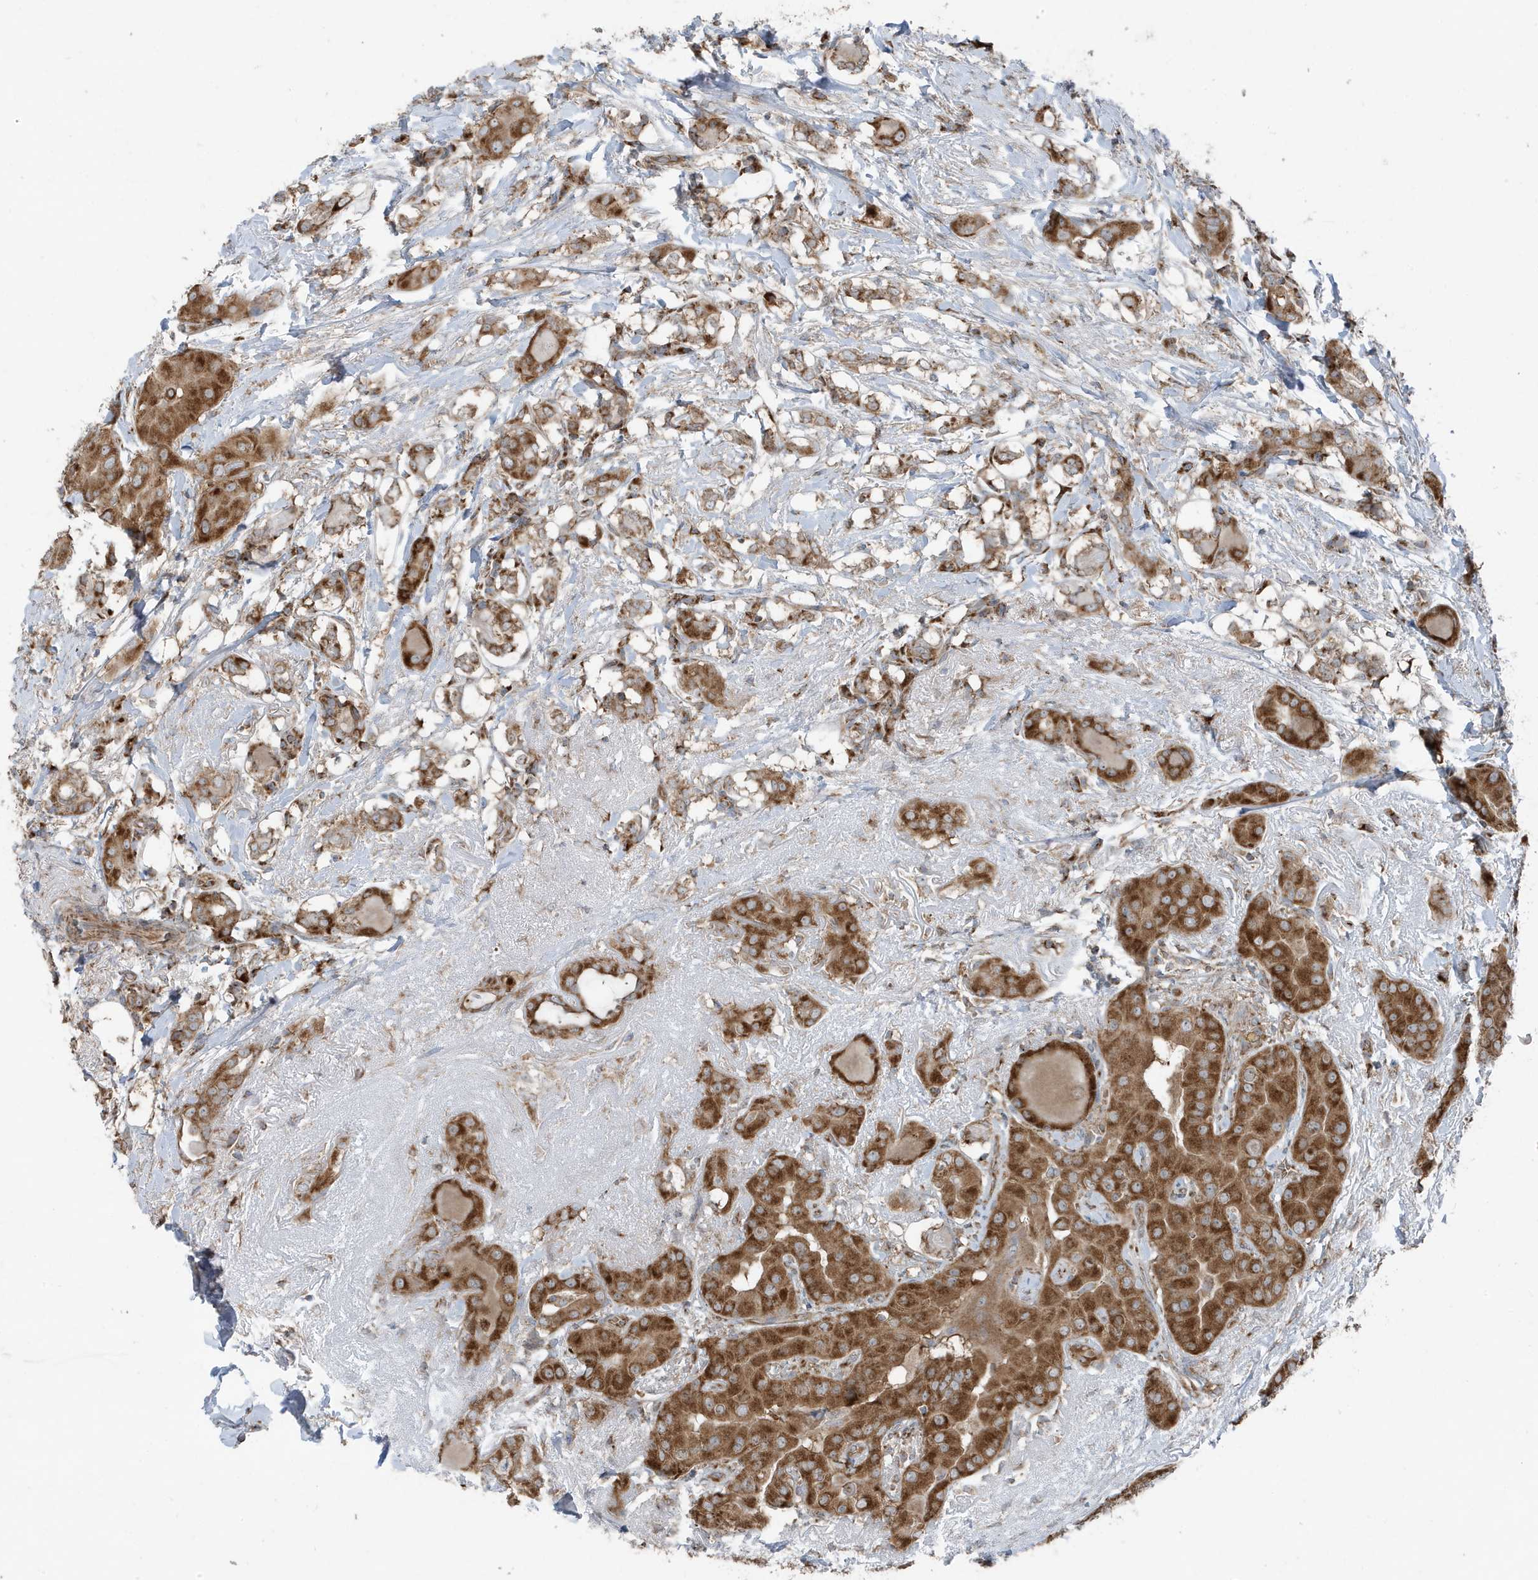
{"staining": {"intensity": "strong", "quantity": ">75%", "location": "cytoplasmic/membranous"}, "tissue": "thyroid cancer", "cell_type": "Tumor cells", "image_type": "cancer", "snomed": [{"axis": "morphology", "description": "Papillary adenocarcinoma, NOS"}, {"axis": "topography", "description": "Thyroid gland"}], "caption": "A histopathology image of thyroid papillary adenocarcinoma stained for a protein shows strong cytoplasmic/membranous brown staining in tumor cells.", "gene": "GOLGA4", "patient": {"sex": "male", "age": 33}}